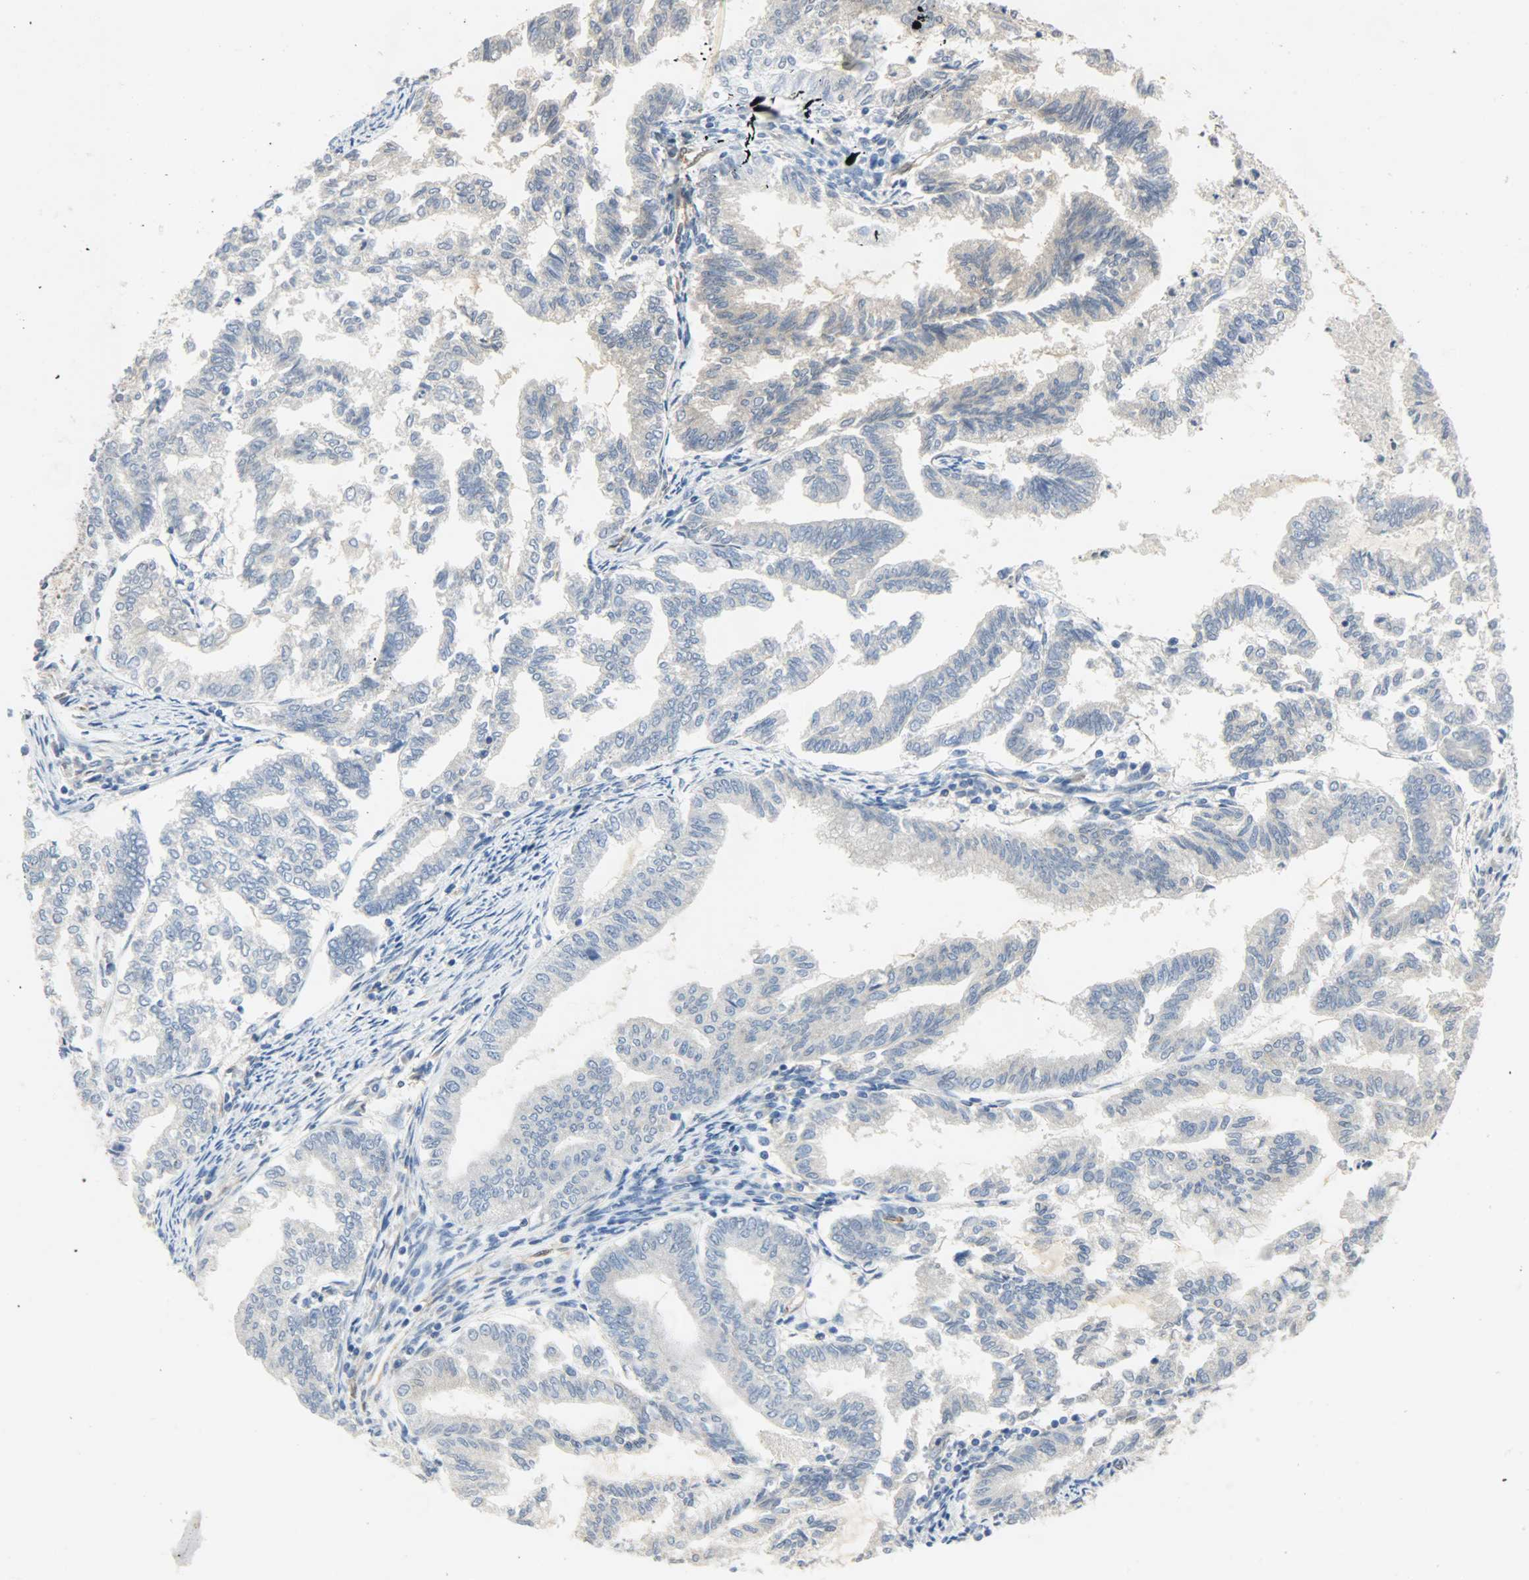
{"staining": {"intensity": "negative", "quantity": "none", "location": "none"}, "tissue": "endometrial cancer", "cell_type": "Tumor cells", "image_type": "cancer", "snomed": [{"axis": "morphology", "description": "Adenocarcinoma, NOS"}, {"axis": "topography", "description": "Endometrium"}], "caption": "Tumor cells are negative for protein expression in human endometrial cancer. The staining was performed using DAB (3,3'-diaminobenzidine) to visualize the protein expression in brown, while the nuclei were stained in blue with hematoxylin (Magnification: 20x).", "gene": "FKBP1A", "patient": {"sex": "female", "age": 79}}